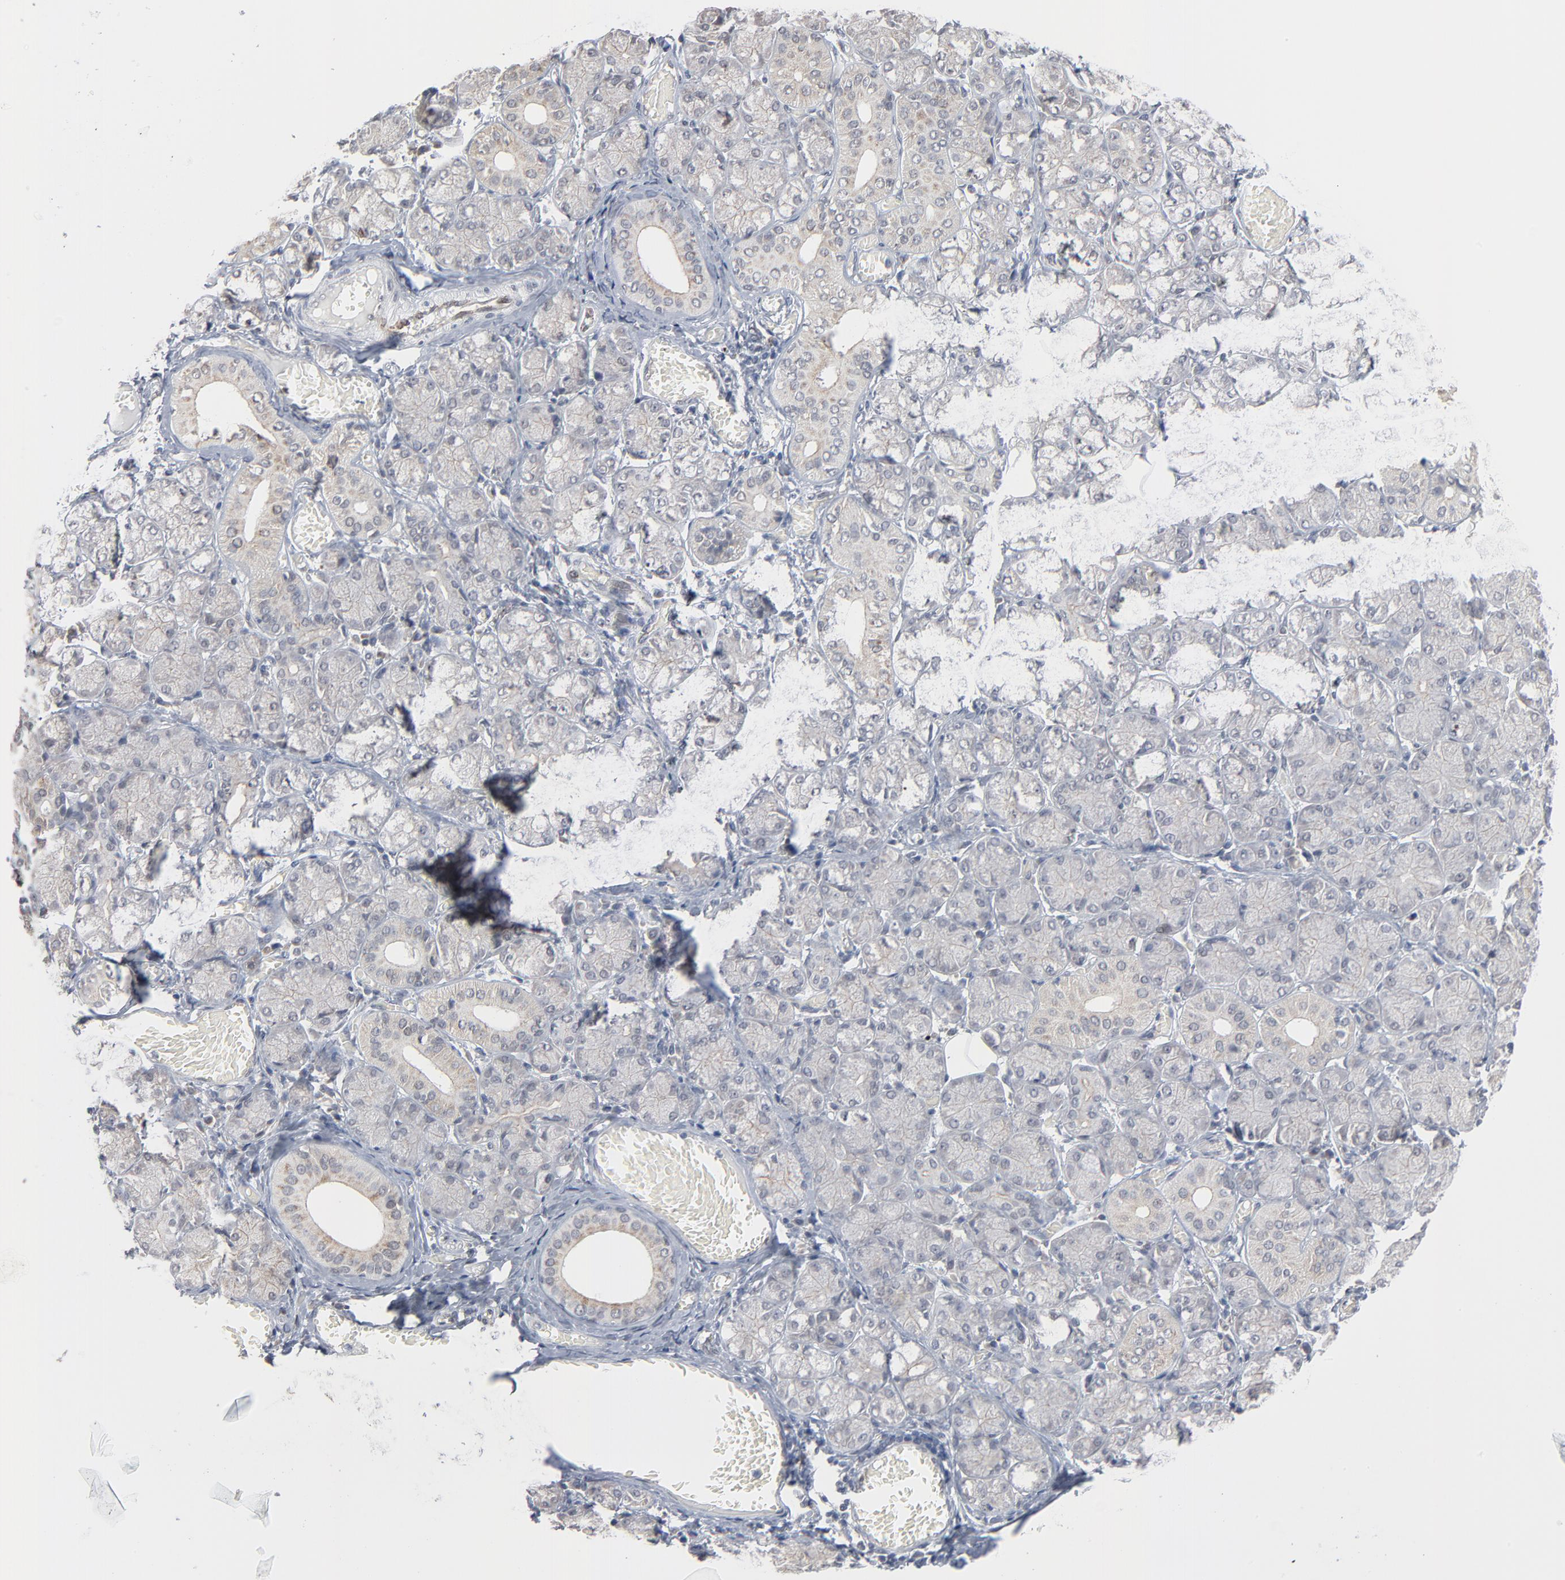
{"staining": {"intensity": "negative", "quantity": "none", "location": "none"}, "tissue": "salivary gland", "cell_type": "Glandular cells", "image_type": "normal", "snomed": [{"axis": "morphology", "description": "Normal tissue, NOS"}, {"axis": "topography", "description": "Salivary gland"}], "caption": "This is a micrograph of immunohistochemistry (IHC) staining of unremarkable salivary gland, which shows no staining in glandular cells. The staining is performed using DAB (3,3'-diaminobenzidine) brown chromogen with nuclei counter-stained in using hematoxylin.", "gene": "ITPR3", "patient": {"sex": "female", "age": 24}}